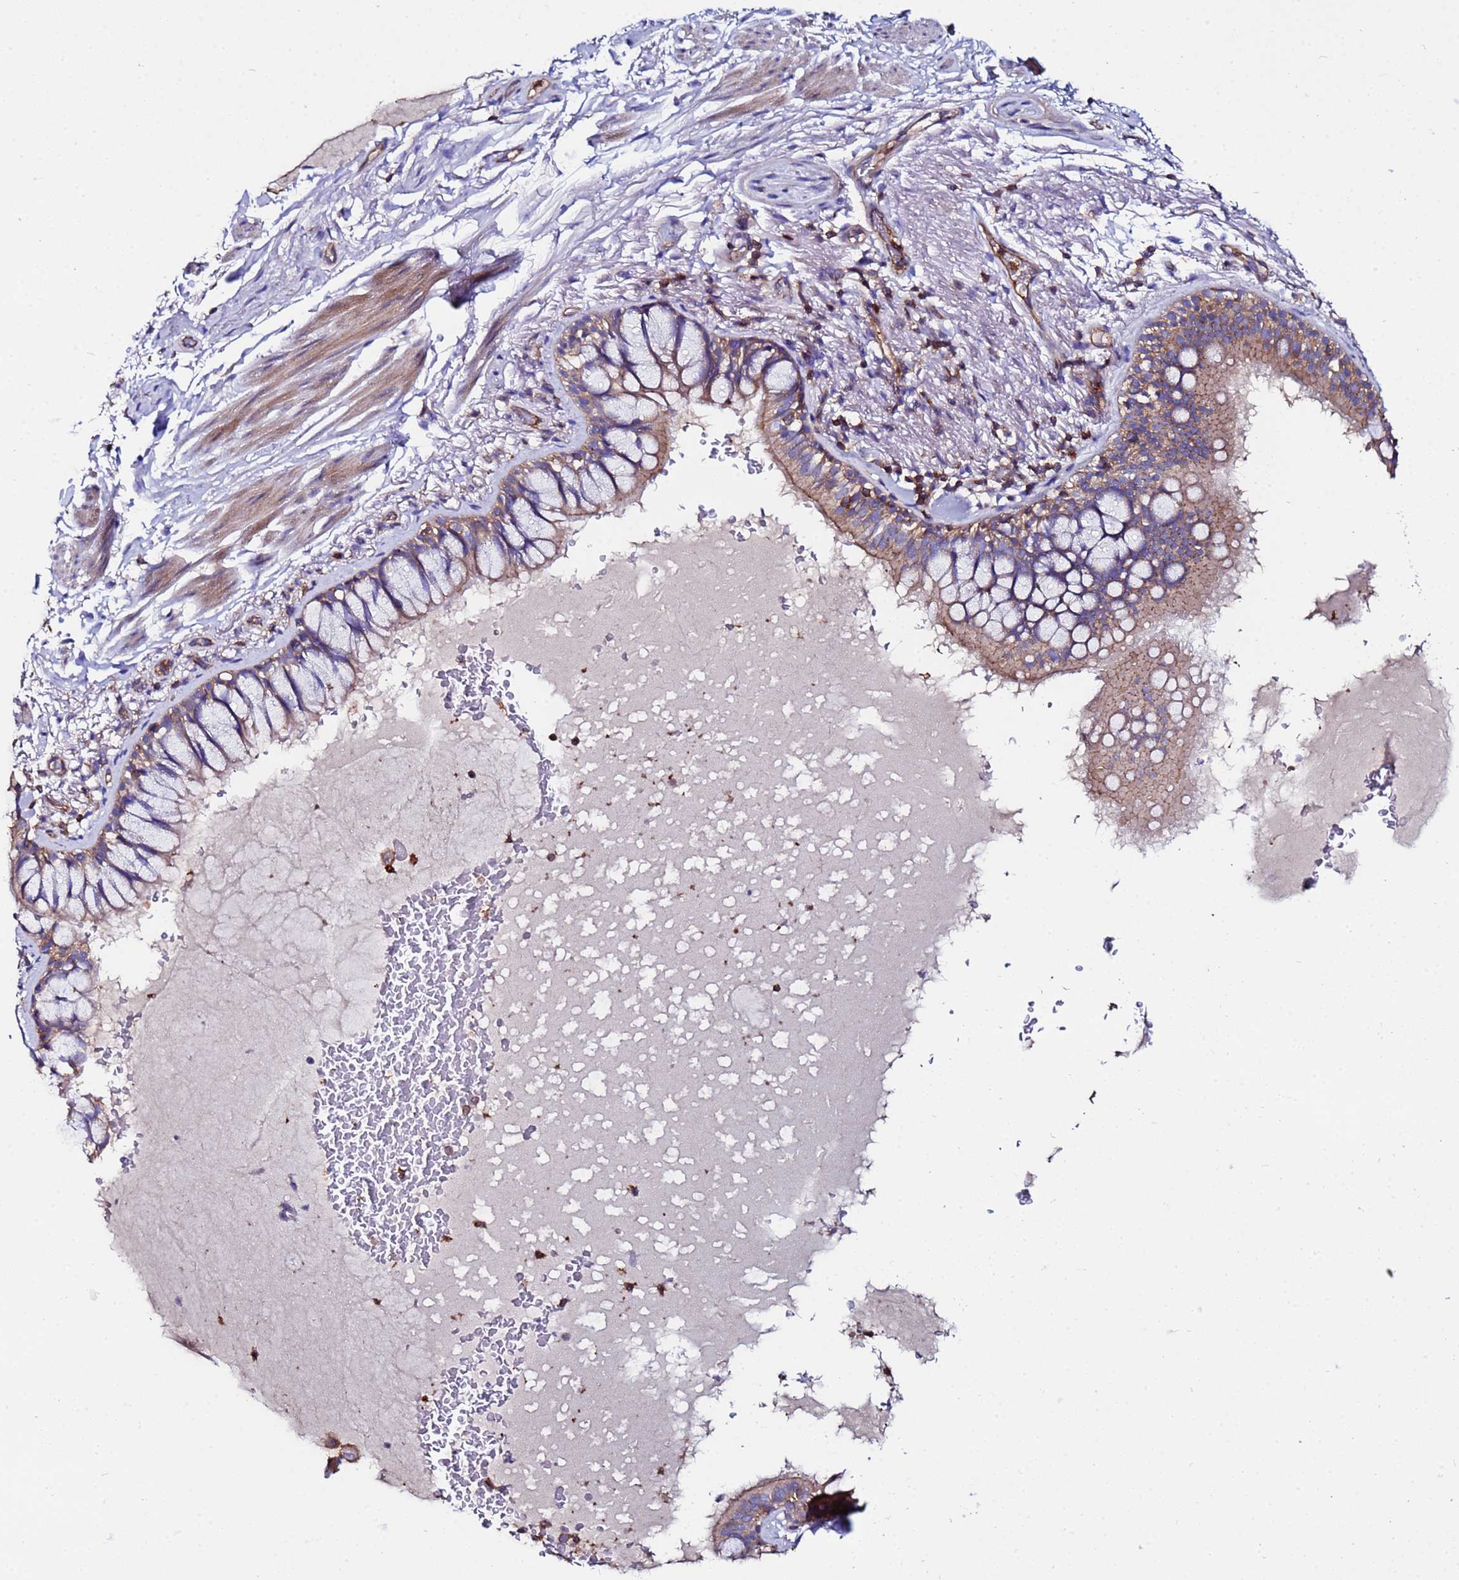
{"staining": {"intensity": "moderate", "quantity": ">75%", "location": "cytoplasmic/membranous"}, "tissue": "bronchus", "cell_type": "Respiratory epithelial cells", "image_type": "normal", "snomed": [{"axis": "morphology", "description": "Normal tissue, NOS"}, {"axis": "topography", "description": "Bronchus"}], "caption": "Protein analysis of normal bronchus shows moderate cytoplasmic/membranous positivity in approximately >75% of respiratory epithelial cells.", "gene": "POTEE", "patient": {"sex": "male", "age": 70}}